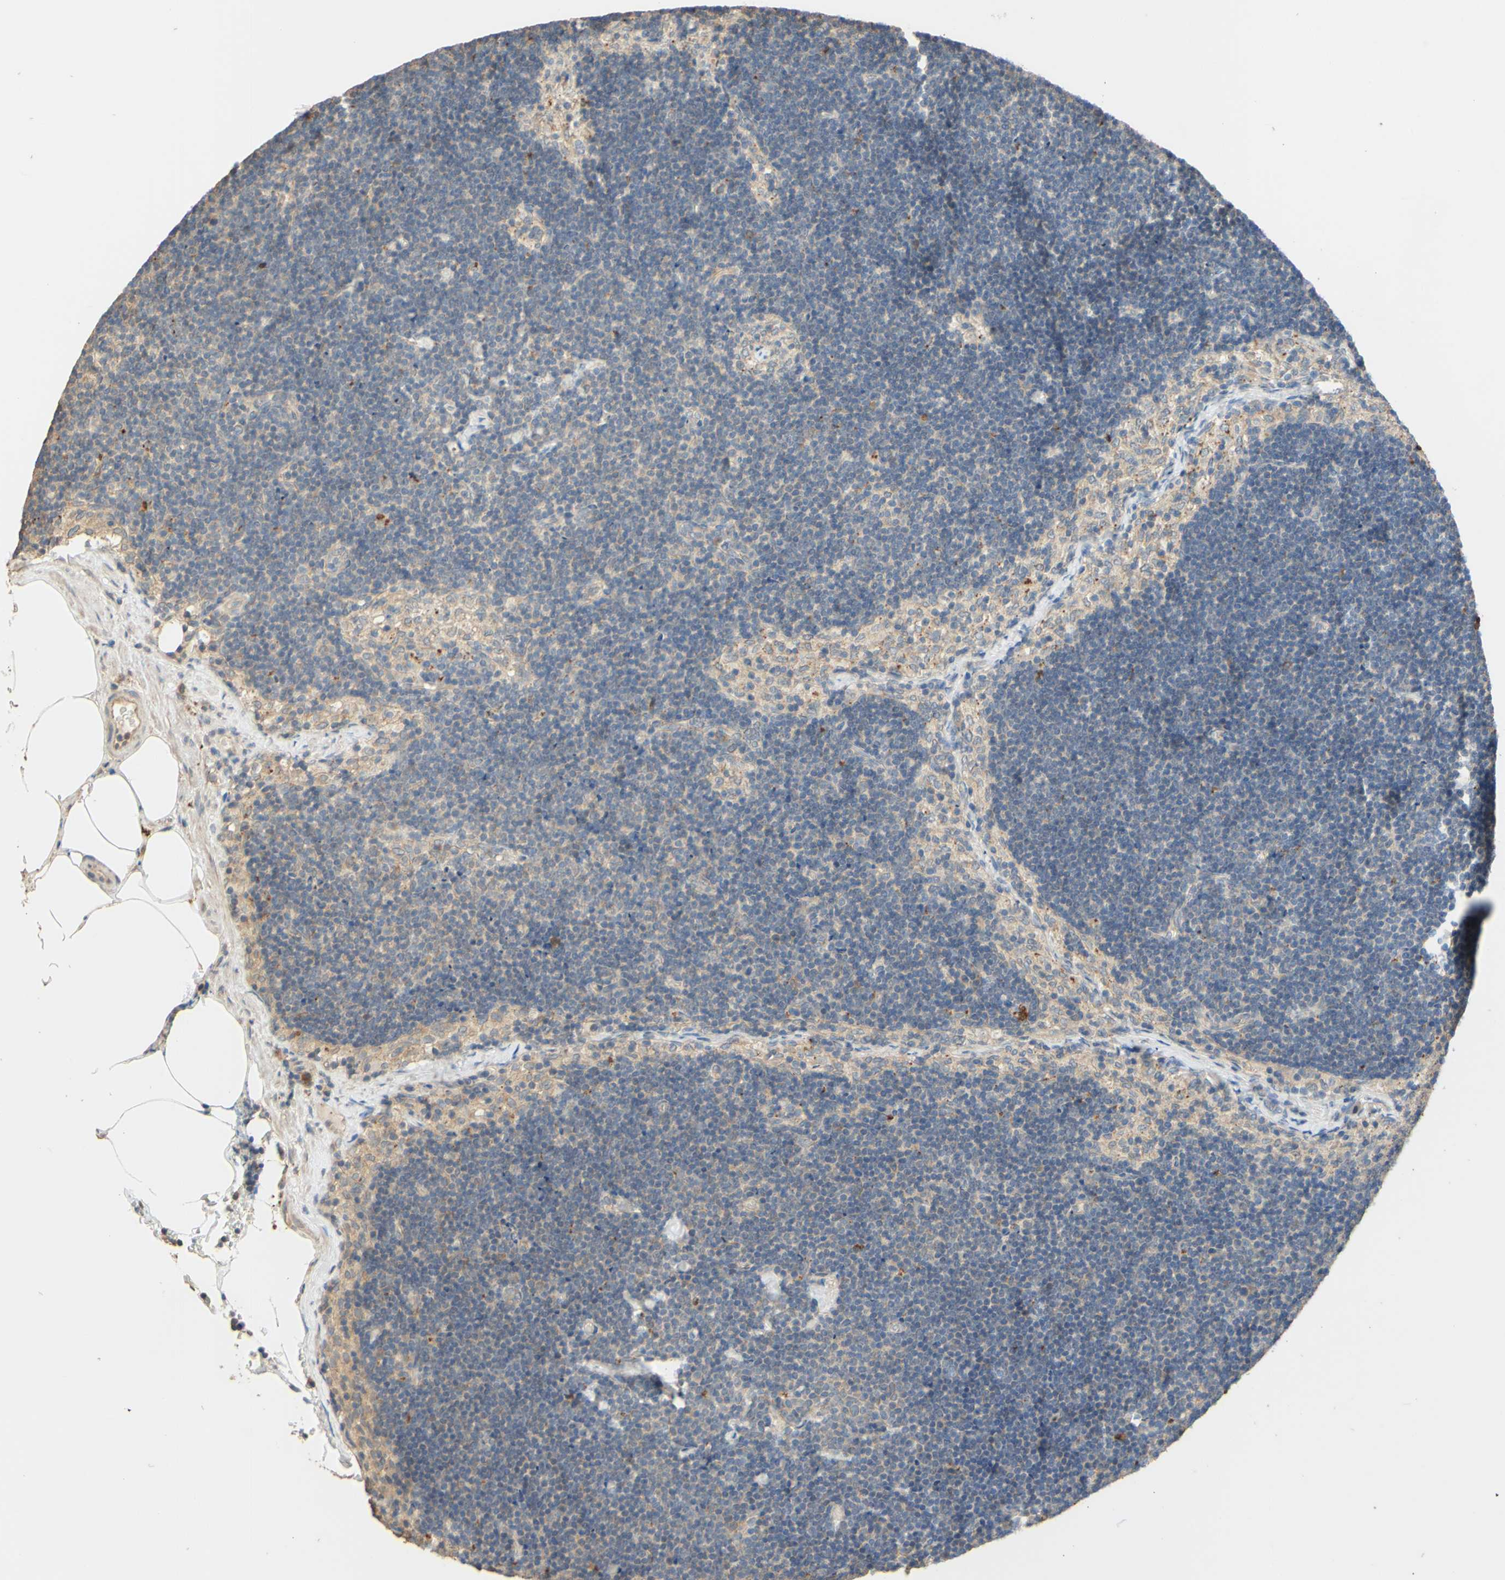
{"staining": {"intensity": "negative", "quantity": "none", "location": "none"}, "tissue": "lymph node", "cell_type": "Germinal center cells", "image_type": "normal", "snomed": [{"axis": "morphology", "description": "Normal tissue, NOS"}, {"axis": "topography", "description": "Lymph node"}], "caption": "Histopathology image shows no protein positivity in germinal center cells of benign lymph node.", "gene": "SMIM19", "patient": {"sex": "male", "age": 63}}